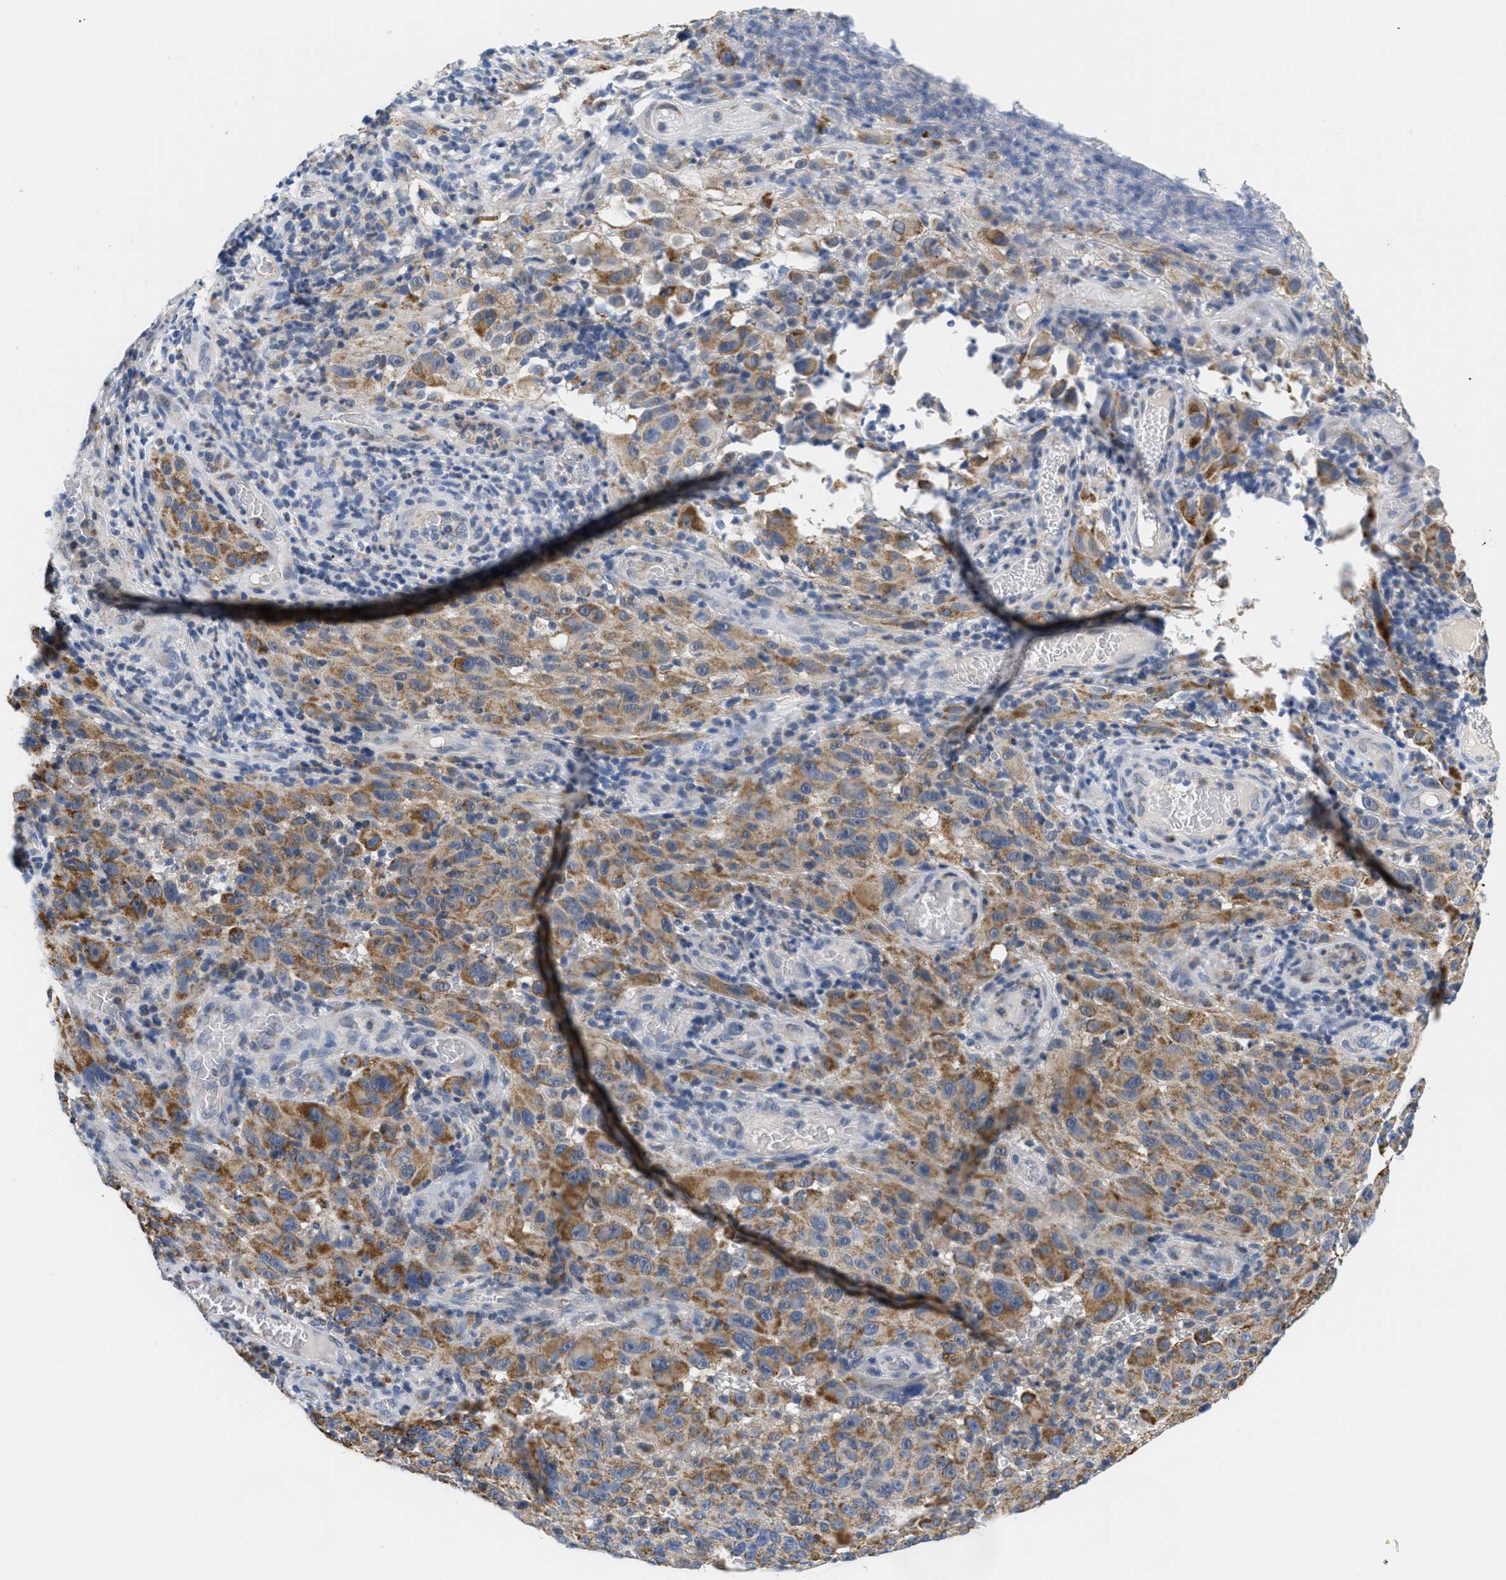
{"staining": {"intensity": "moderate", "quantity": ">75%", "location": "cytoplasmic/membranous"}, "tissue": "melanoma", "cell_type": "Tumor cells", "image_type": "cancer", "snomed": [{"axis": "morphology", "description": "Malignant melanoma, NOS"}, {"axis": "topography", "description": "Skin"}], "caption": "IHC of human malignant melanoma exhibits medium levels of moderate cytoplasmic/membranous positivity in approximately >75% of tumor cells.", "gene": "KCNJ5", "patient": {"sex": "female", "age": 82}}